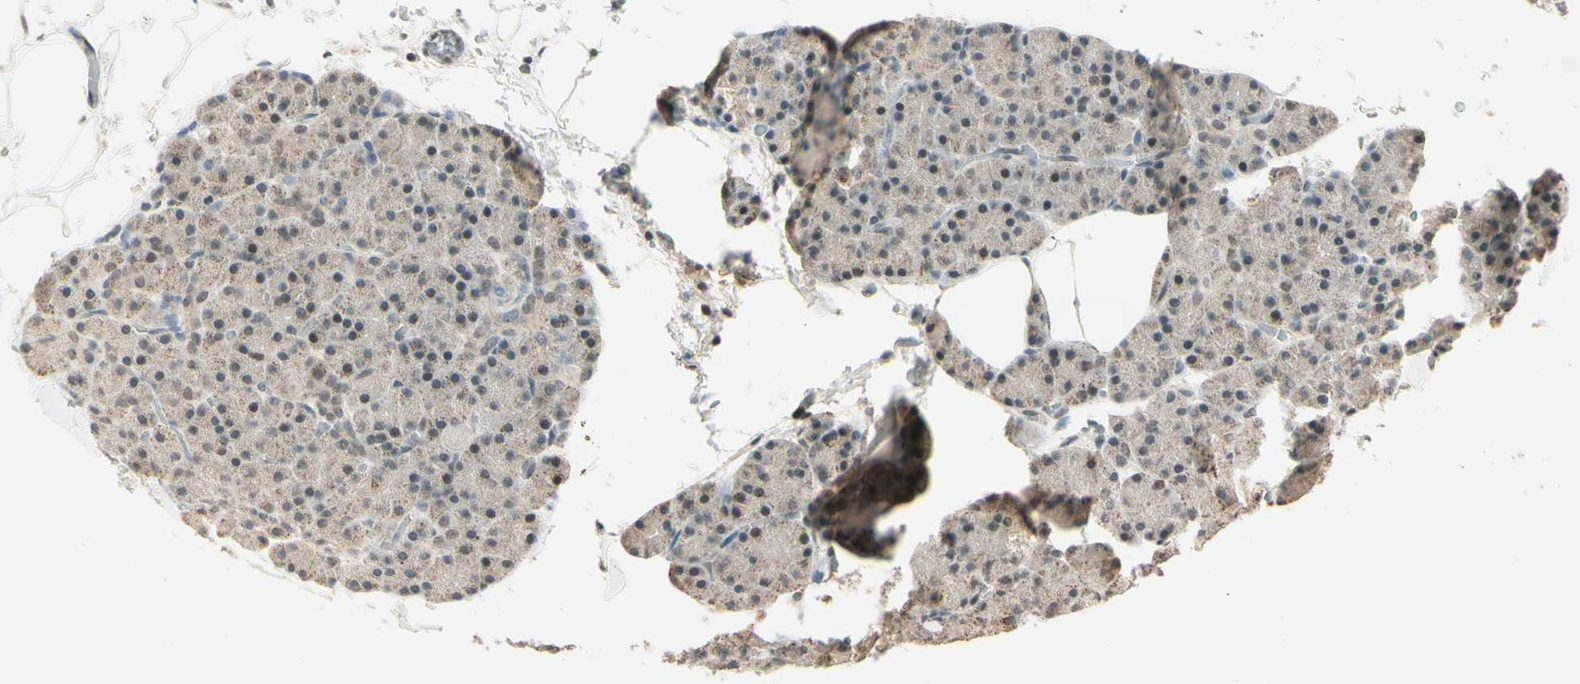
{"staining": {"intensity": "moderate", "quantity": ">75%", "location": "cytoplasmic/membranous,nuclear"}, "tissue": "pancreas", "cell_type": "Exocrine glandular cells", "image_type": "normal", "snomed": [{"axis": "morphology", "description": "Normal tissue, NOS"}, {"axis": "topography", "description": "Pancreas"}], "caption": "An immunohistochemistry image of unremarkable tissue is shown. Protein staining in brown labels moderate cytoplasmic/membranous,nuclear positivity in pancreas within exocrine glandular cells. The protein of interest is shown in brown color, while the nuclei are stained blue.", "gene": "ZSCAN12", "patient": {"sex": "female", "age": 35}}